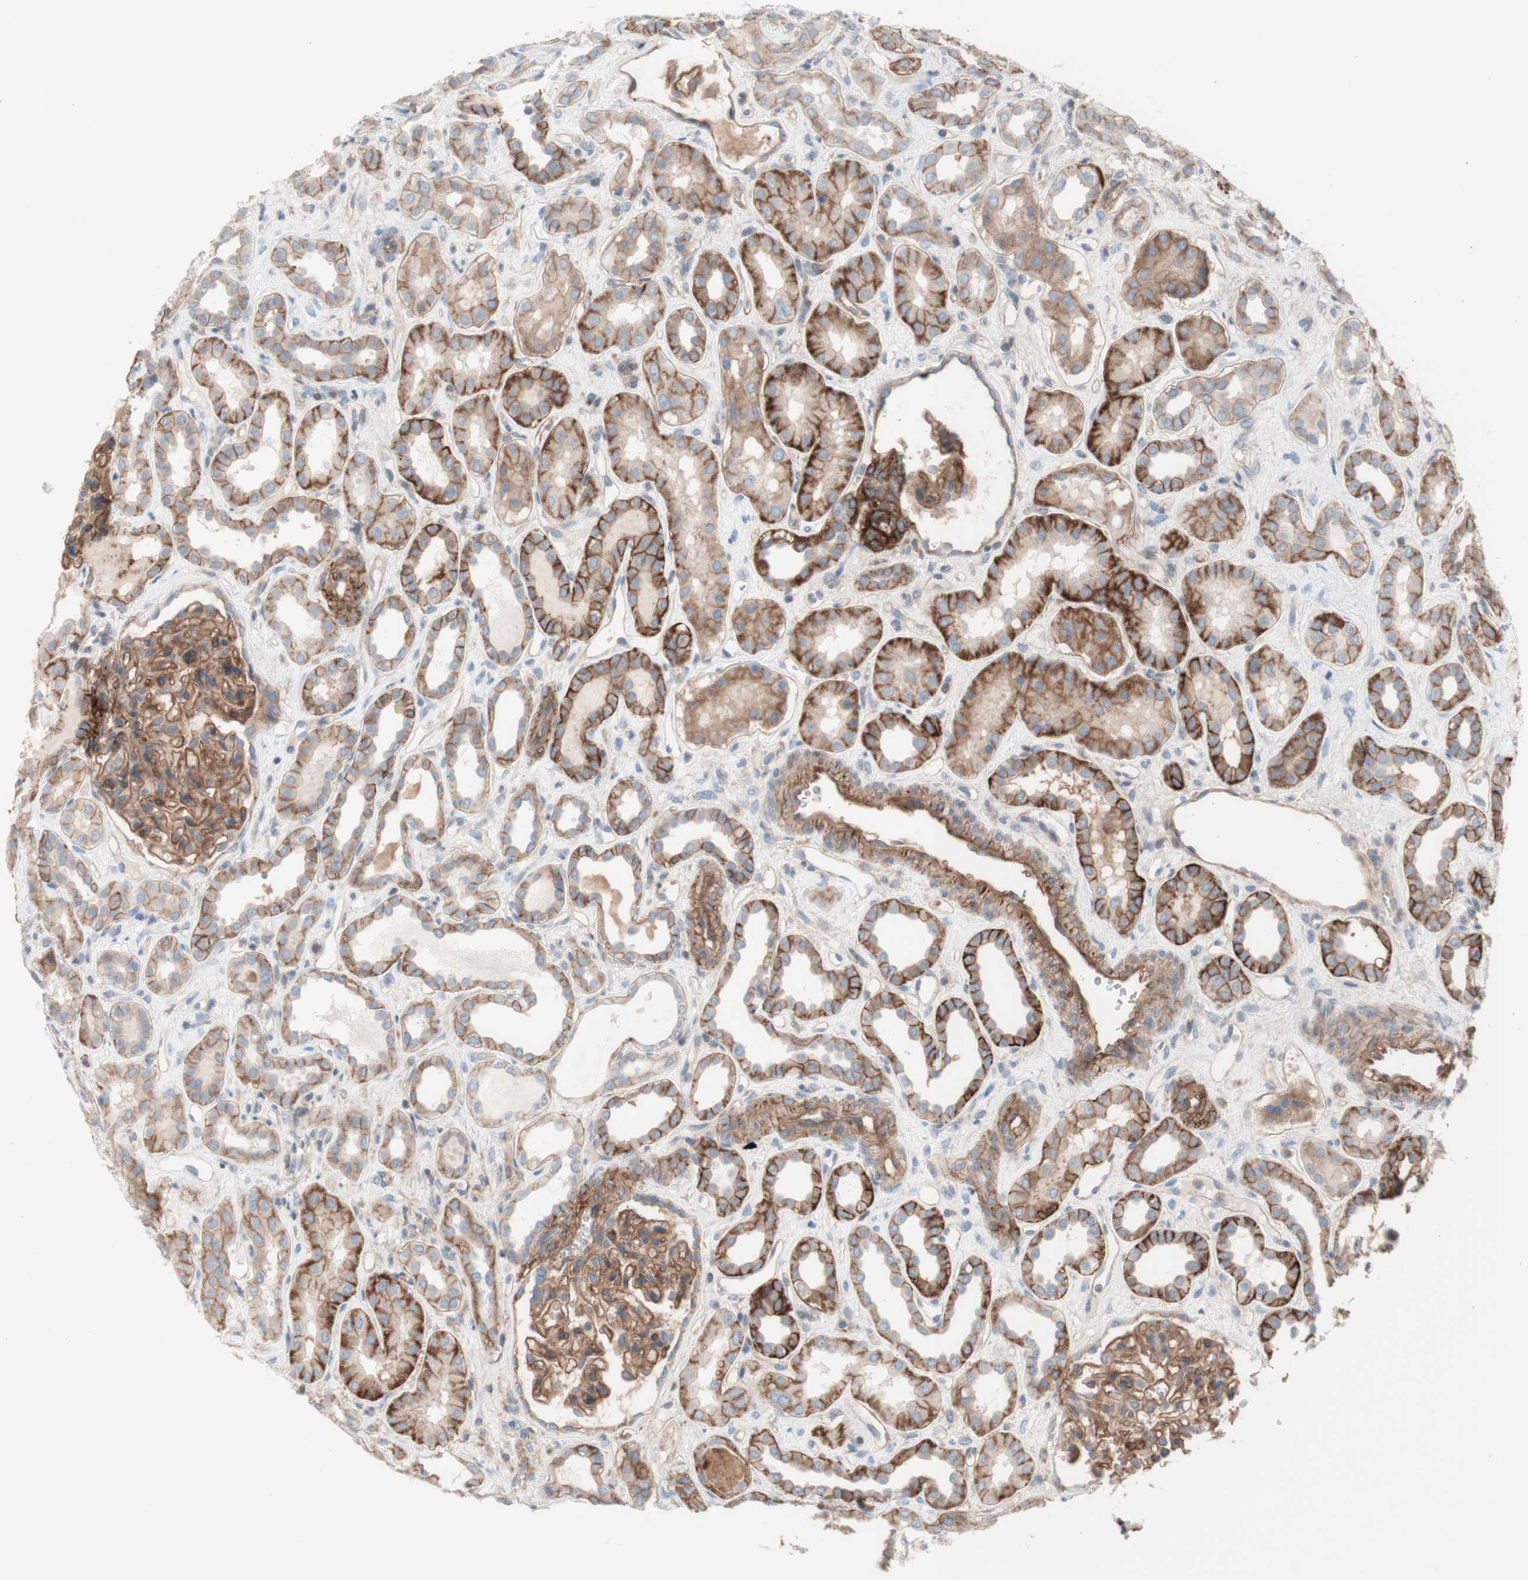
{"staining": {"intensity": "moderate", "quantity": ">75%", "location": "cytoplasmic/membranous"}, "tissue": "kidney", "cell_type": "Cells in glomeruli", "image_type": "normal", "snomed": [{"axis": "morphology", "description": "Normal tissue, NOS"}, {"axis": "topography", "description": "Kidney"}], "caption": "Human kidney stained with a brown dye exhibits moderate cytoplasmic/membranous positive positivity in approximately >75% of cells in glomeruli.", "gene": "CD46", "patient": {"sex": "male", "age": 59}}